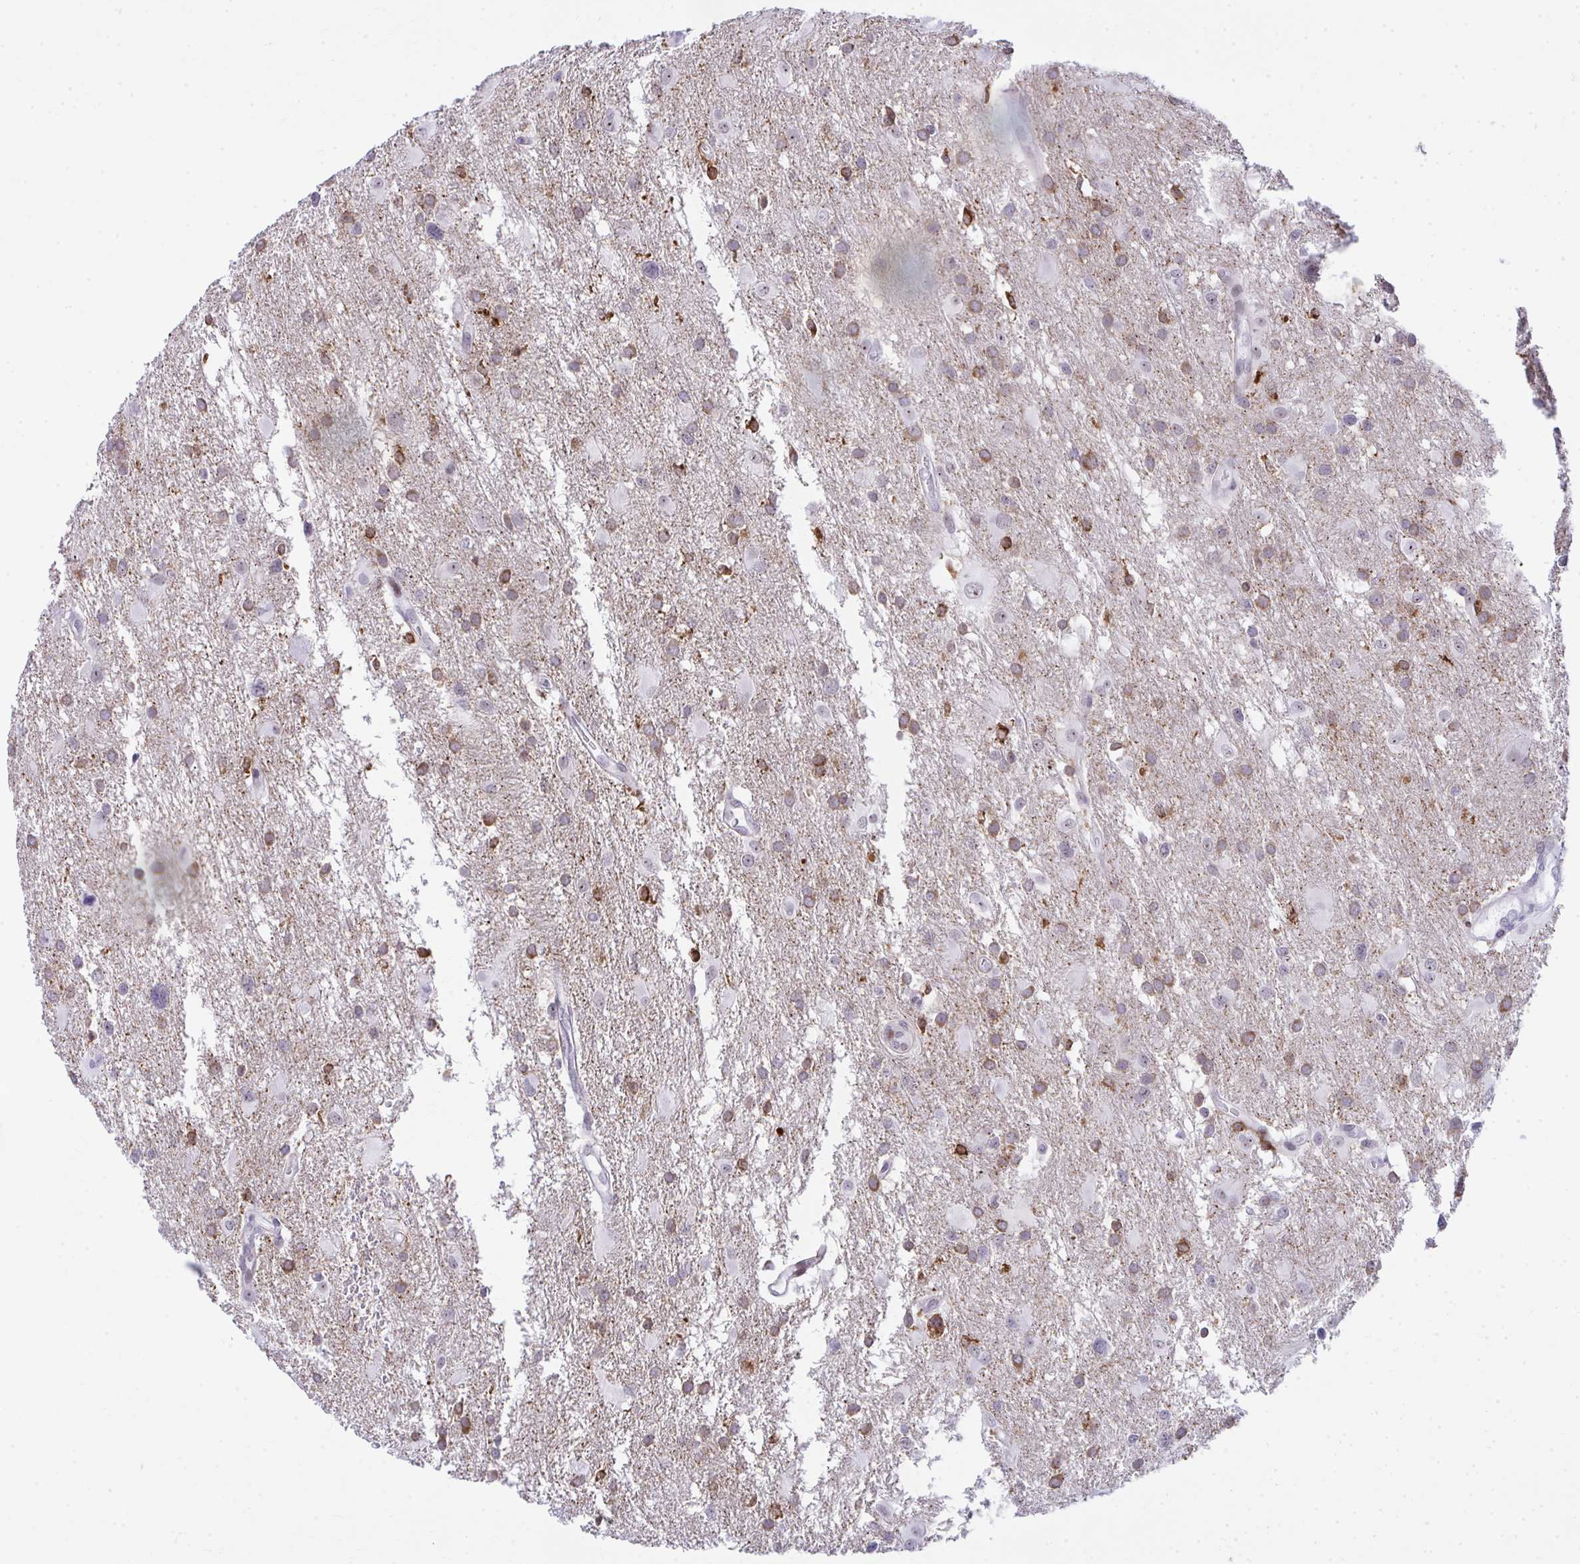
{"staining": {"intensity": "moderate", "quantity": "25%-75%", "location": "cytoplasmic/membranous"}, "tissue": "glioma", "cell_type": "Tumor cells", "image_type": "cancer", "snomed": [{"axis": "morphology", "description": "Glioma, malignant, High grade"}, {"axis": "topography", "description": "Brain"}], "caption": "Protein positivity by immunohistochemistry displays moderate cytoplasmic/membranous staining in about 25%-75% of tumor cells in malignant glioma (high-grade).", "gene": "GLDN", "patient": {"sex": "male", "age": 53}}